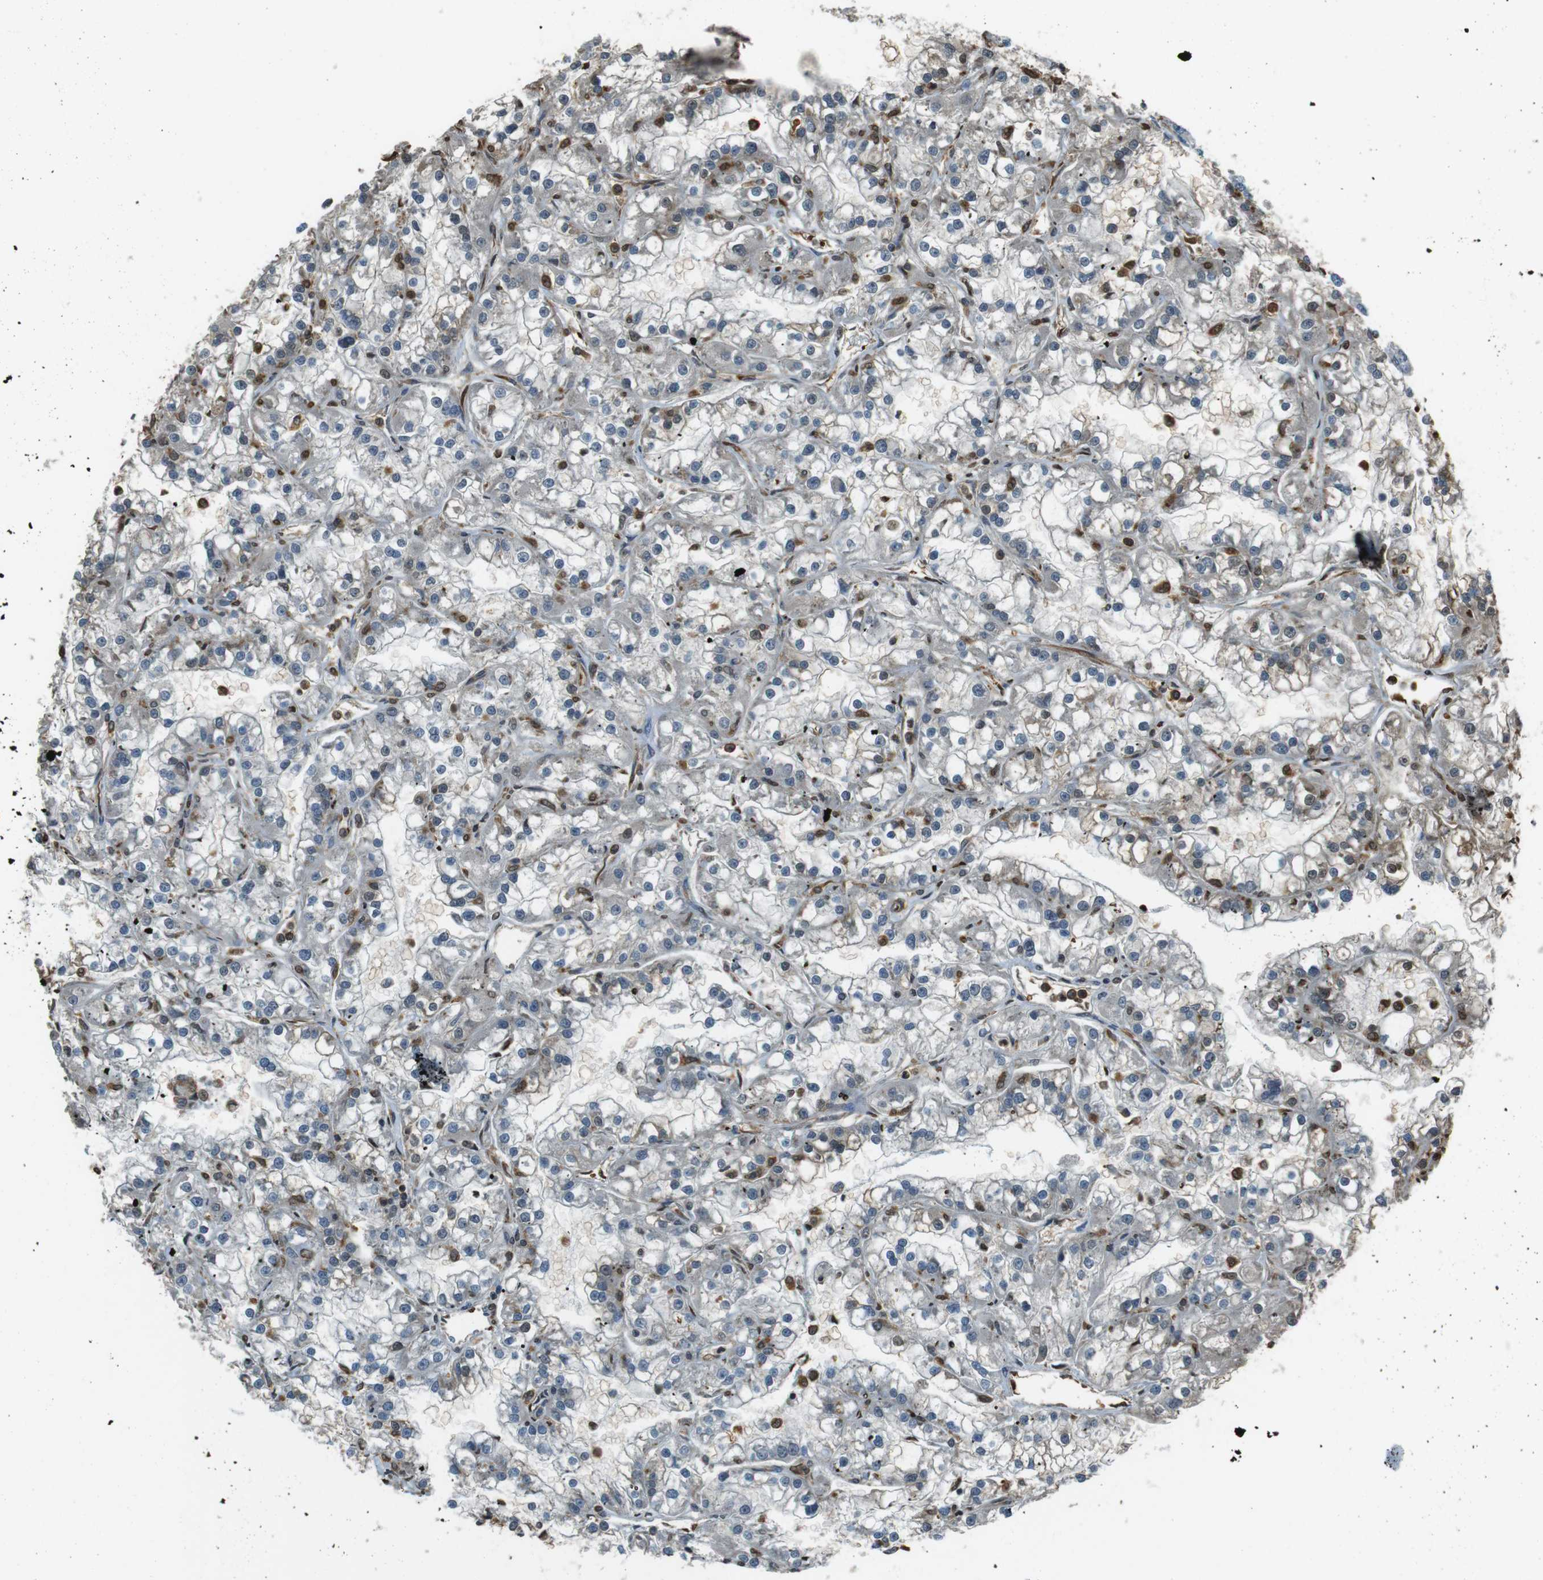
{"staining": {"intensity": "weak", "quantity": "25%-75%", "location": "cytoplasmic/membranous,nuclear"}, "tissue": "renal cancer", "cell_type": "Tumor cells", "image_type": "cancer", "snomed": [{"axis": "morphology", "description": "Adenocarcinoma, NOS"}, {"axis": "topography", "description": "Kidney"}], "caption": "Weak cytoplasmic/membranous and nuclear expression for a protein is appreciated in approximately 25%-75% of tumor cells of renal adenocarcinoma using immunohistochemistry.", "gene": "FCAR", "patient": {"sex": "female", "age": 52}}